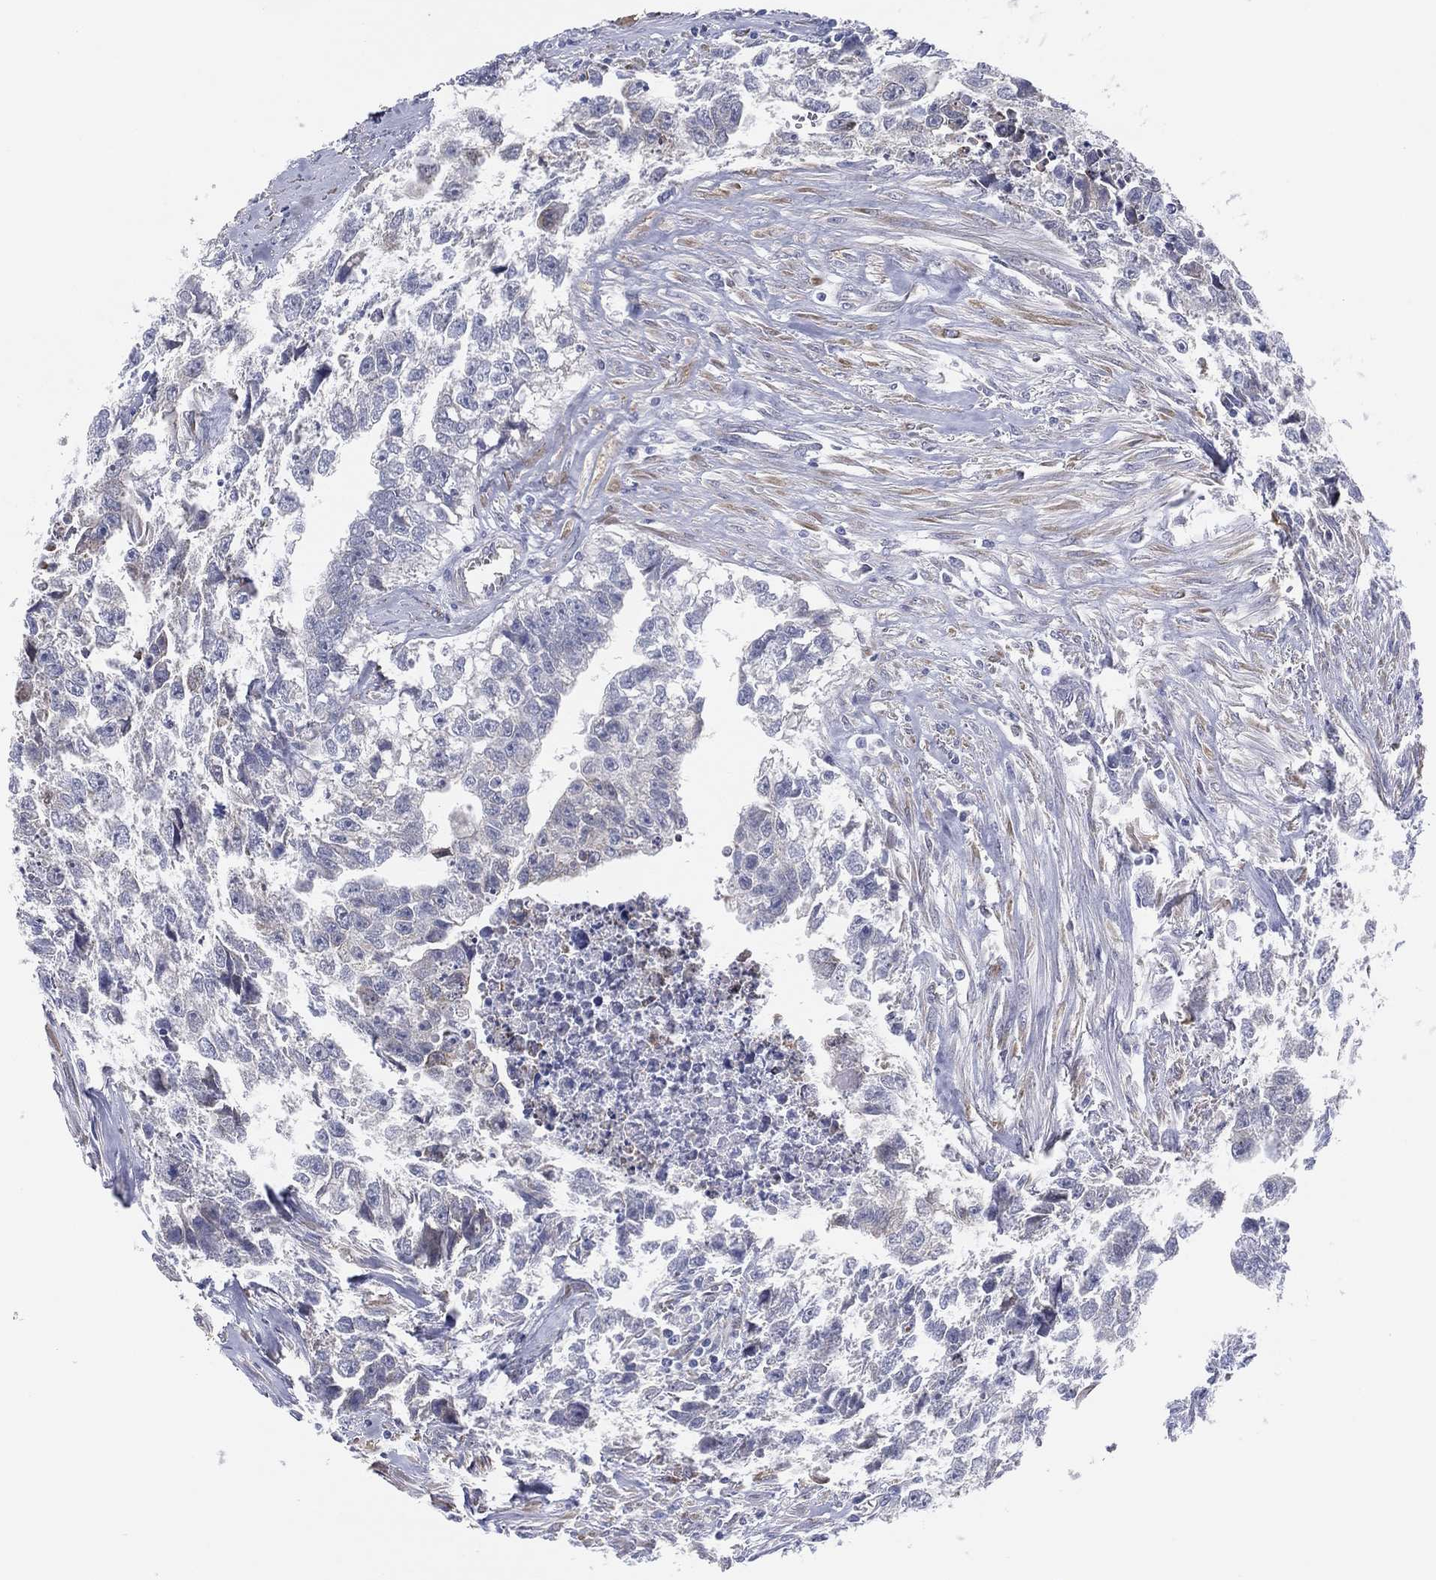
{"staining": {"intensity": "negative", "quantity": "none", "location": "none"}, "tissue": "testis cancer", "cell_type": "Tumor cells", "image_type": "cancer", "snomed": [{"axis": "morphology", "description": "Carcinoma, Embryonal, NOS"}, {"axis": "morphology", "description": "Teratoma, malignant, NOS"}, {"axis": "topography", "description": "Testis"}], "caption": "Micrograph shows no protein expression in tumor cells of testis malignant teratoma tissue.", "gene": "MLF1", "patient": {"sex": "male", "age": 44}}